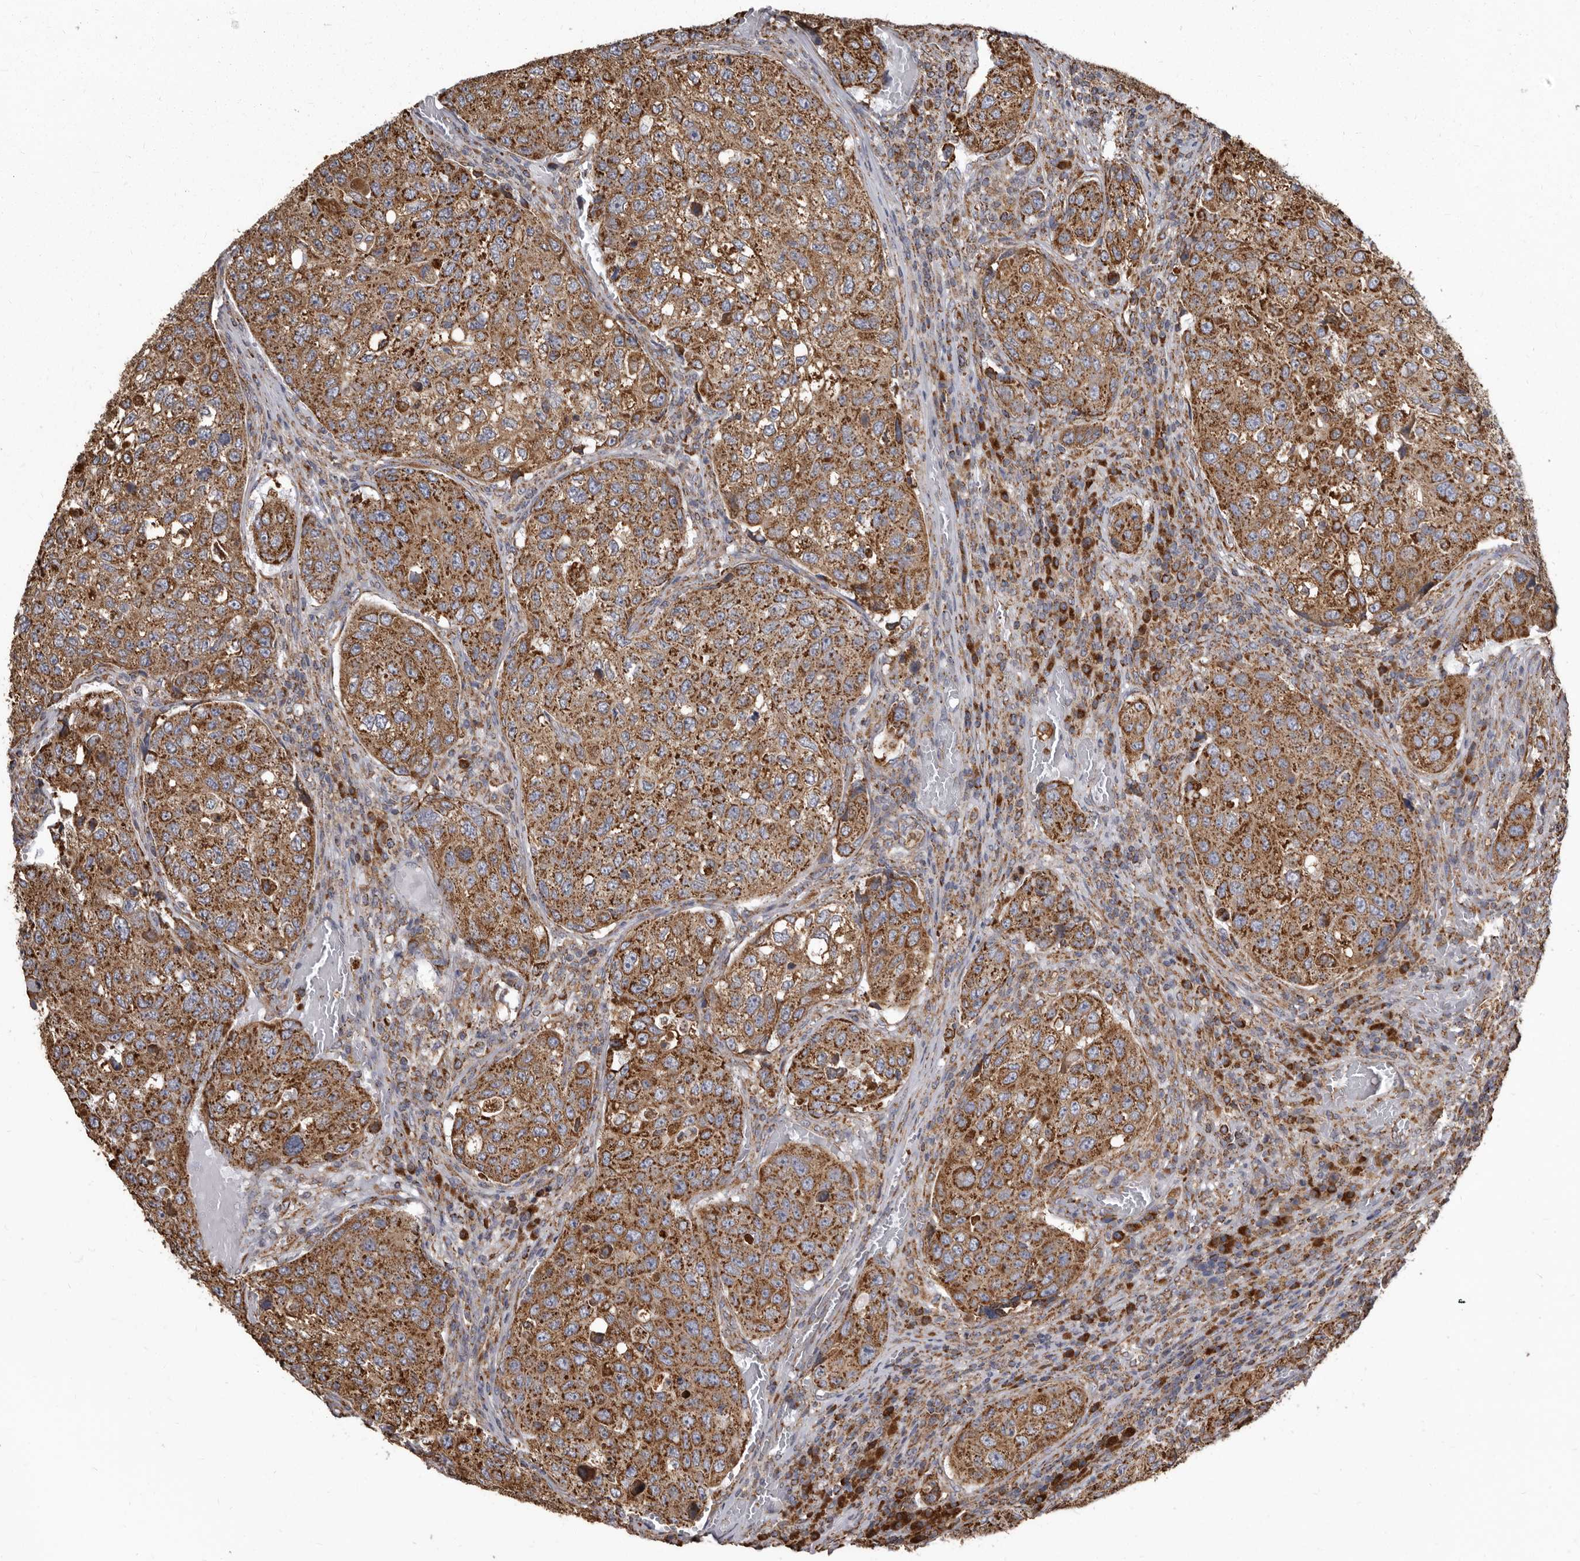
{"staining": {"intensity": "strong", "quantity": ">75%", "location": "cytoplasmic/membranous"}, "tissue": "urothelial cancer", "cell_type": "Tumor cells", "image_type": "cancer", "snomed": [{"axis": "morphology", "description": "Urothelial carcinoma, High grade"}, {"axis": "topography", "description": "Lymph node"}, {"axis": "topography", "description": "Urinary bladder"}], "caption": "DAB immunohistochemical staining of urothelial cancer exhibits strong cytoplasmic/membranous protein staining in about >75% of tumor cells. Nuclei are stained in blue.", "gene": "CDK5RAP3", "patient": {"sex": "male", "age": 51}}